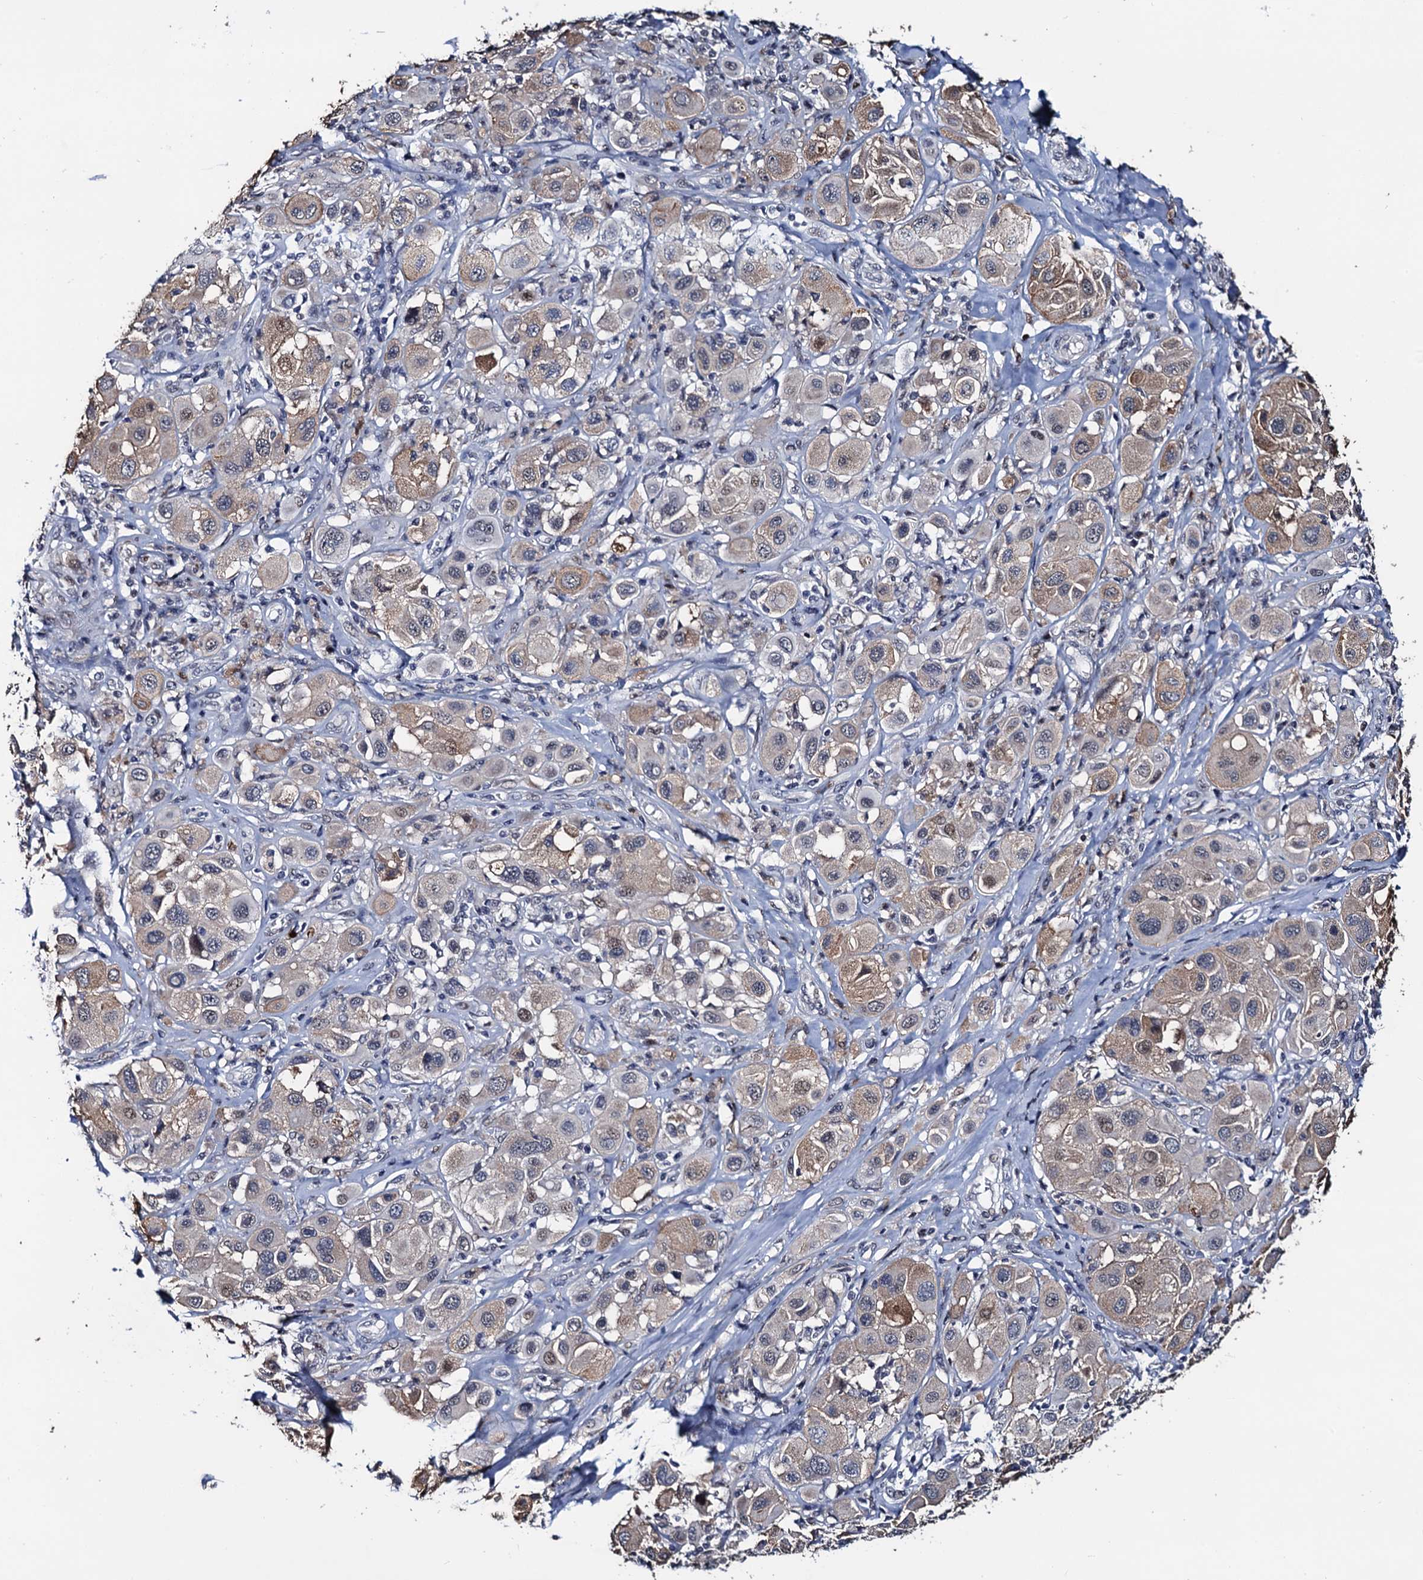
{"staining": {"intensity": "weak", "quantity": "<25%", "location": "cytoplasmic/membranous"}, "tissue": "melanoma", "cell_type": "Tumor cells", "image_type": "cancer", "snomed": [{"axis": "morphology", "description": "Malignant melanoma, Metastatic site"}, {"axis": "topography", "description": "Skin"}], "caption": "Tumor cells show no significant protein positivity in melanoma.", "gene": "FAM222A", "patient": {"sex": "male", "age": 41}}